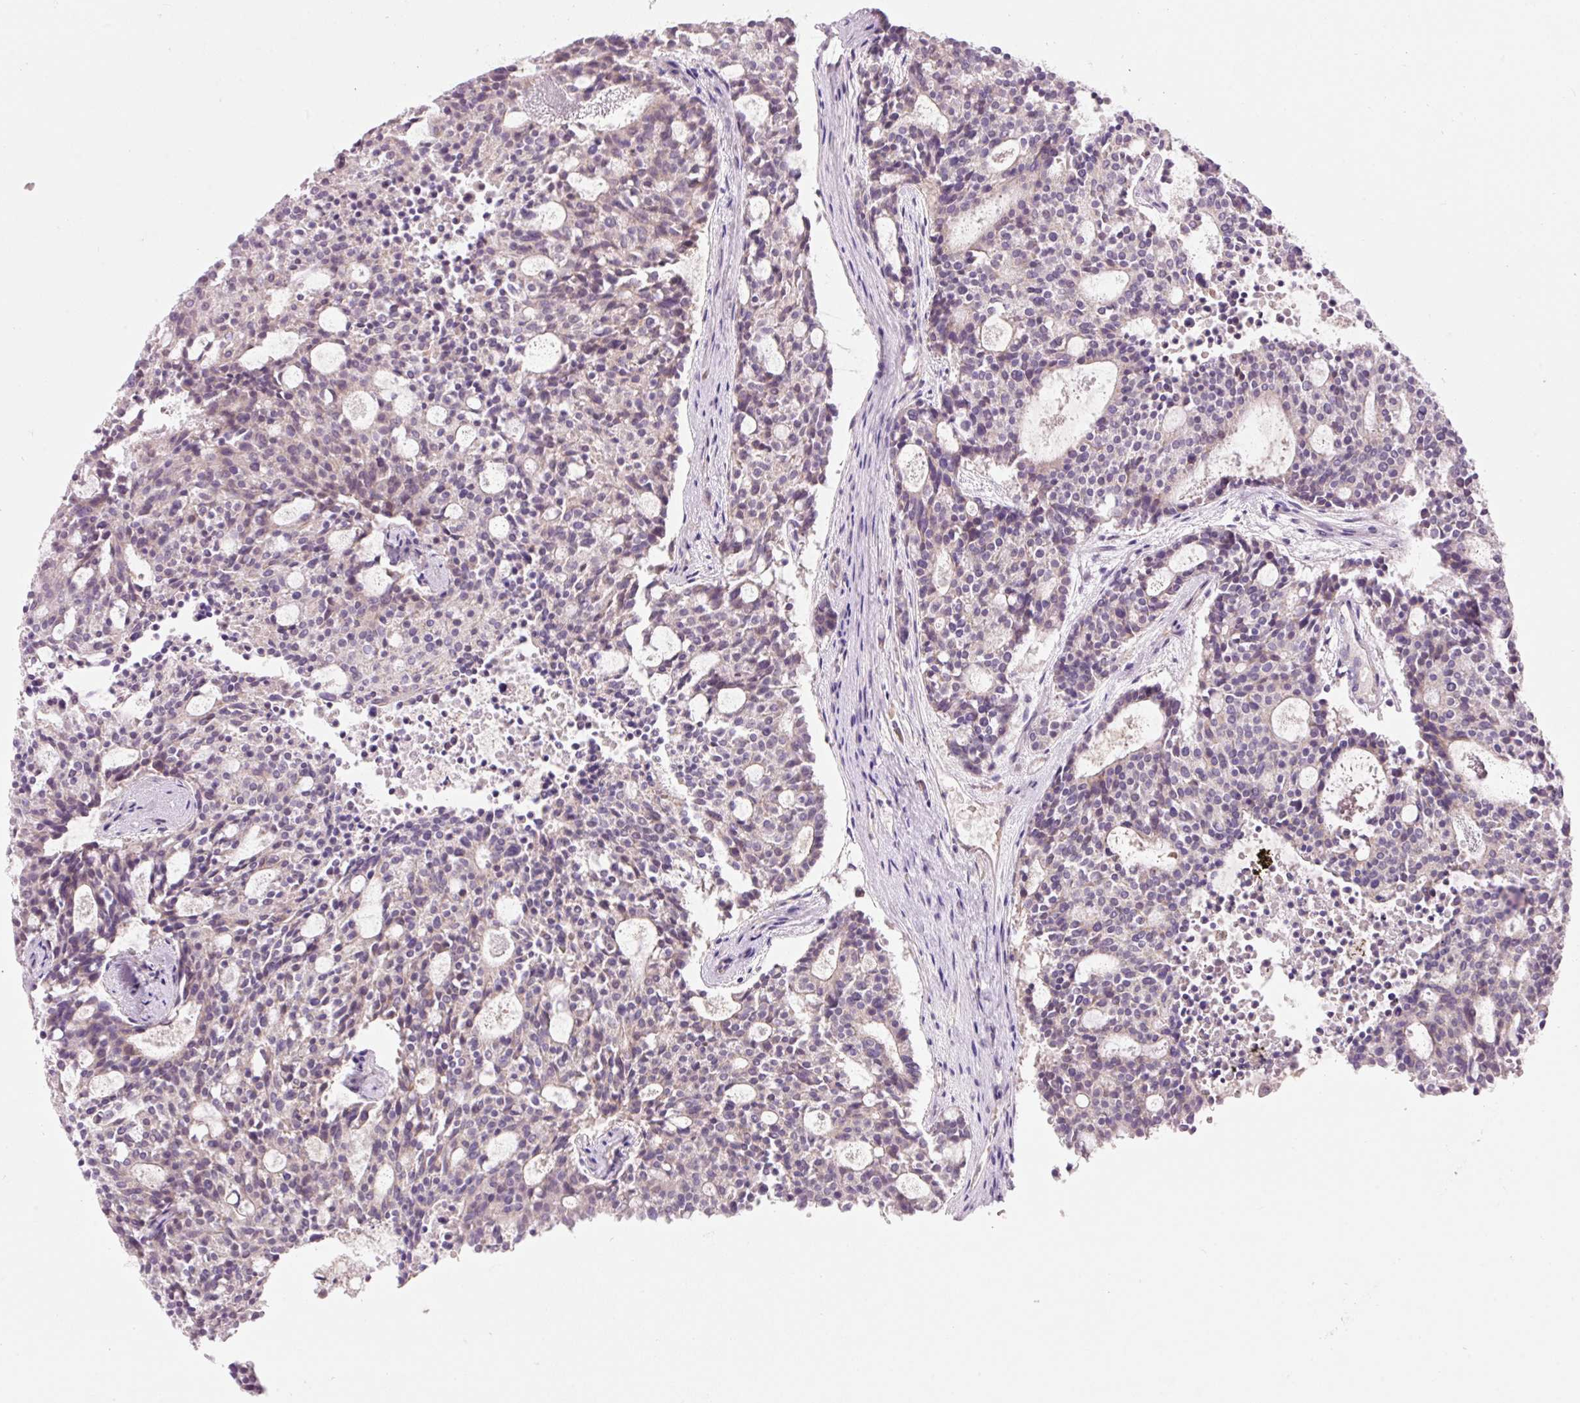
{"staining": {"intensity": "negative", "quantity": "none", "location": "none"}, "tissue": "carcinoid", "cell_type": "Tumor cells", "image_type": "cancer", "snomed": [{"axis": "morphology", "description": "Carcinoid, malignant, NOS"}, {"axis": "topography", "description": "Pancreas"}], "caption": "An image of human carcinoid is negative for staining in tumor cells.", "gene": "TMEM37", "patient": {"sex": "female", "age": 54}}